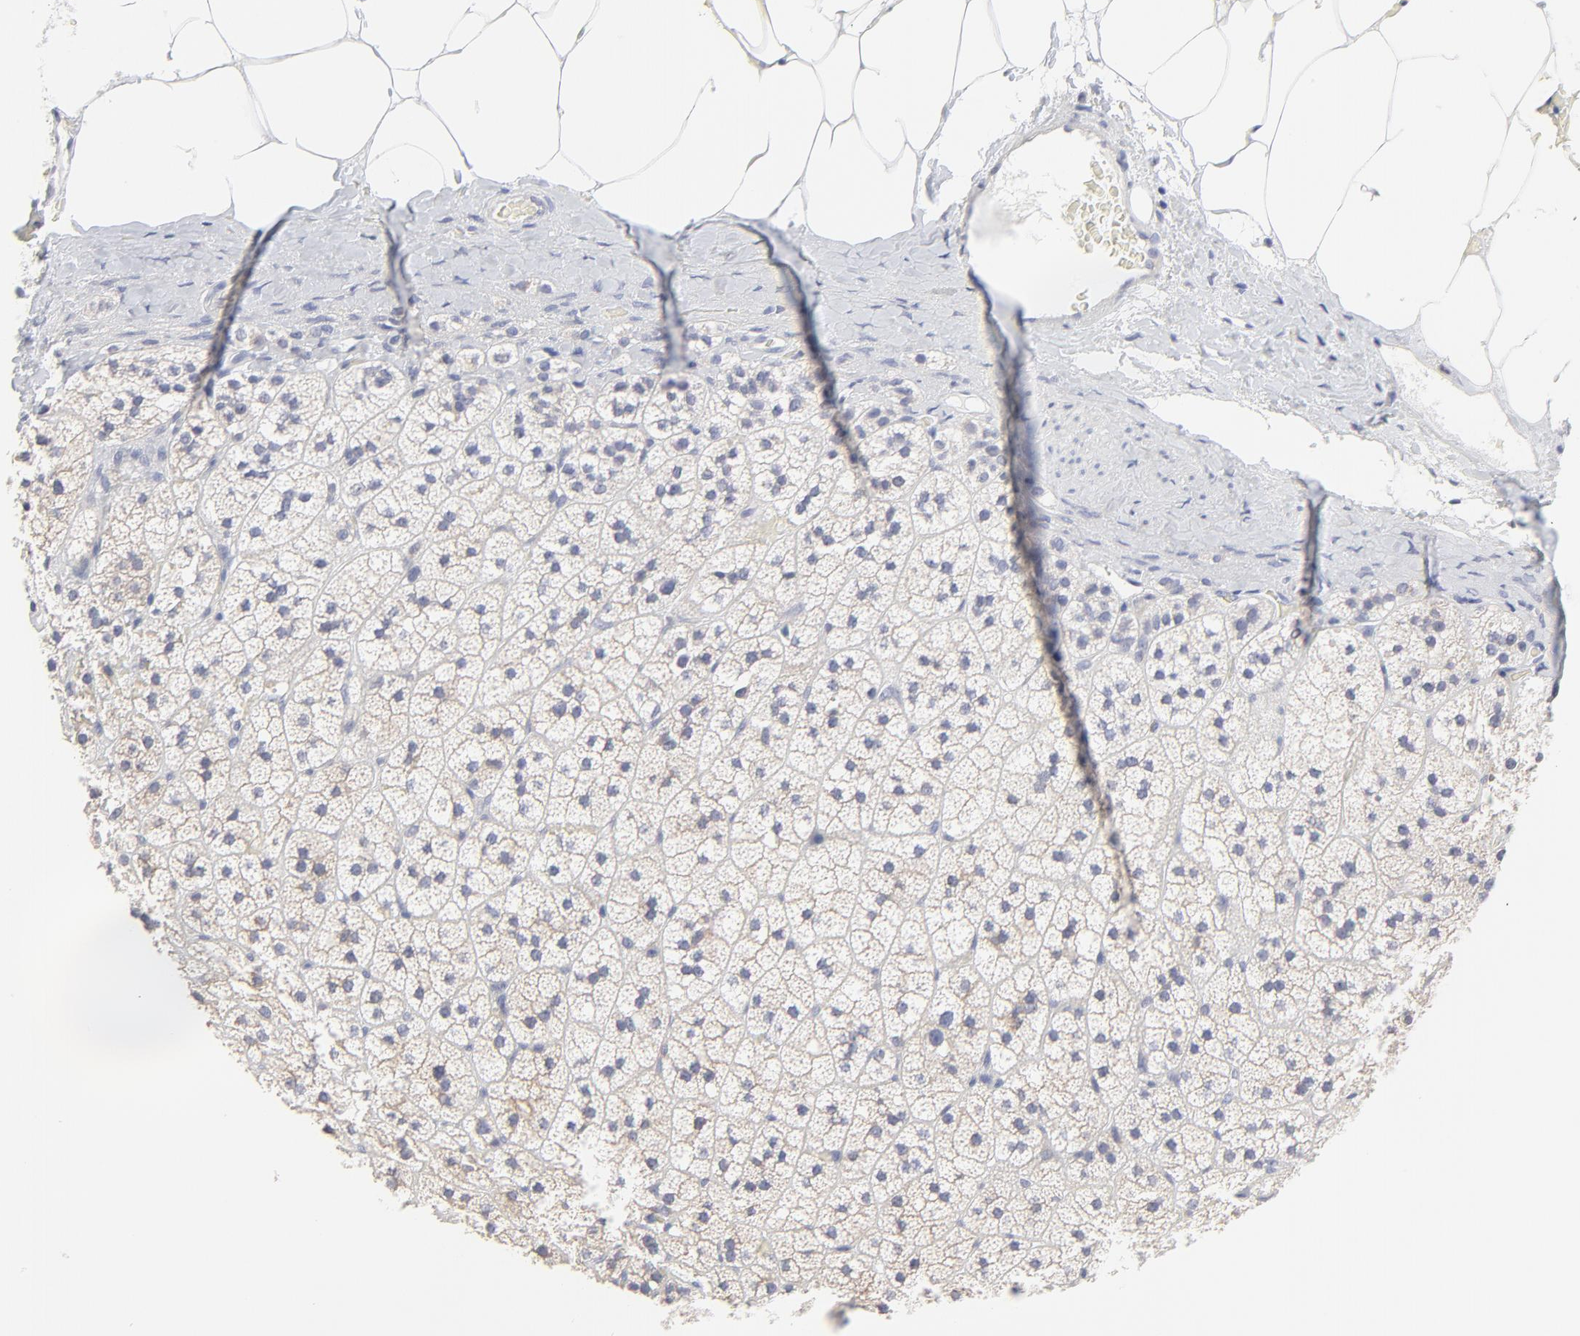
{"staining": {"intensity": "weak", "quantity": "25%-75%", "location": "cytoplasmic/membranous"}, "tissue": "adrenal gland", "cell_type": "Glandular cells", "image_type": "normal", "snomed": [{"axis": "morphology", "description": "Normal tissue, NOS"}, {"axis": "topography", "description": "Adrenal gland"}], "caption": "Immunohistochemical staining of normal human adrenal gland exhibits low levels of weak cytoplasmic/membranous expression in approximately 25%-75% of glandular cells.", "gene": "TRIM22", "patient": {"sex": "male", "age": 35}}